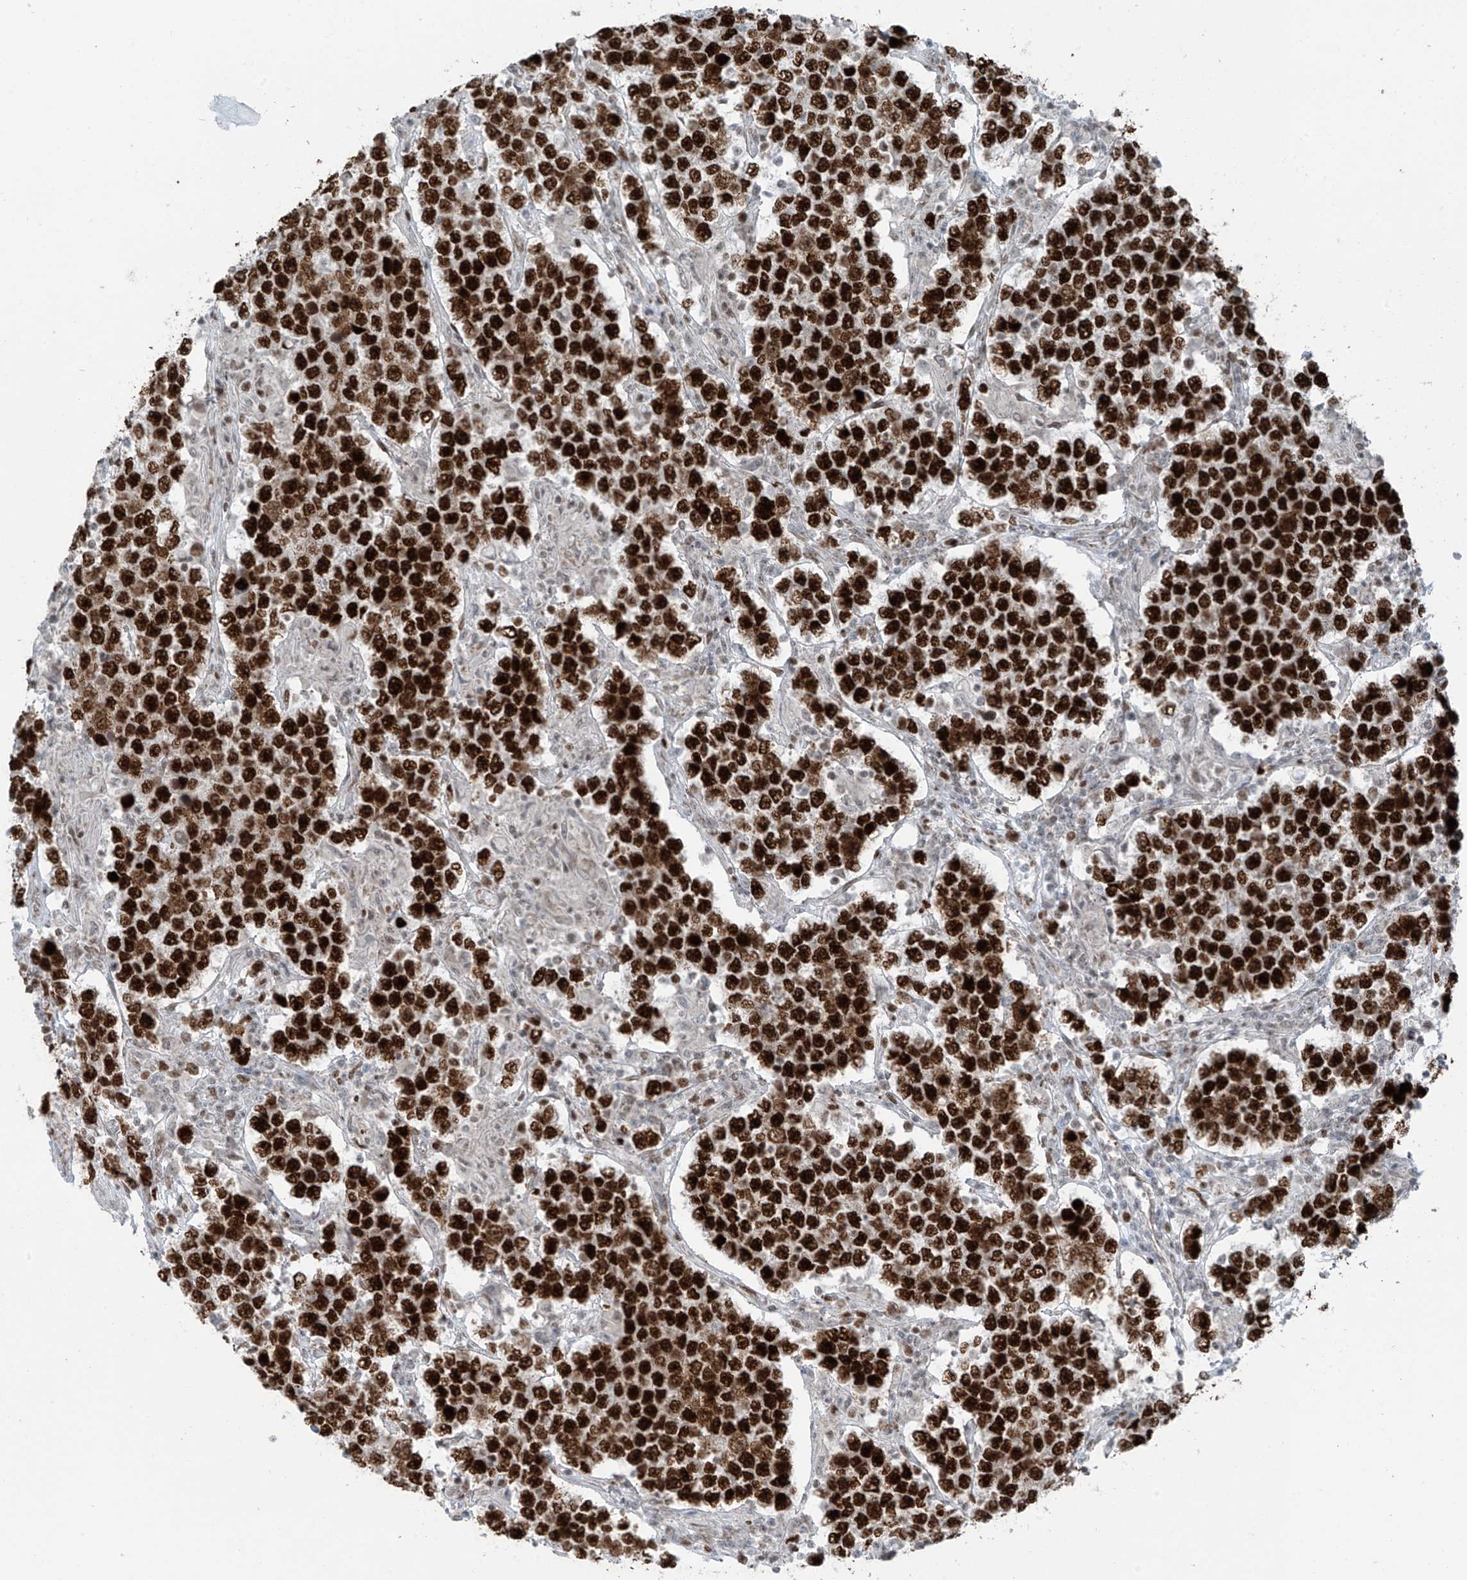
{"staining": {"intensity": "strong", "quantity": ">75%", "location": "nuclear"}, "tissue": "testis cancer", "cell_type": "Tumor cells", "image_type": "cancer", "snomed": [{"axis": "morphology", "description": "Normal tissue, NOS"}, {"axis": "morphology", "description": "Urothelial carcinoma, High grade"}, {"axis": "morphology", "description": "Seminoma, NOS"}, {"axis": "morphology", "description": "Carcinoma, Embryonal, NOS"}, {"axis": "topography", "description": "Urinary bladder"}, {"axis": "topography", "description": "Testis"}], "caption": "About >75% of tumor cells in testis cancer show strong nuclear protein positivity as visualized by brown immunohistochemical staining.", "gene": "WRNIP1", "patient": {"sex": "male", "age": 41}}